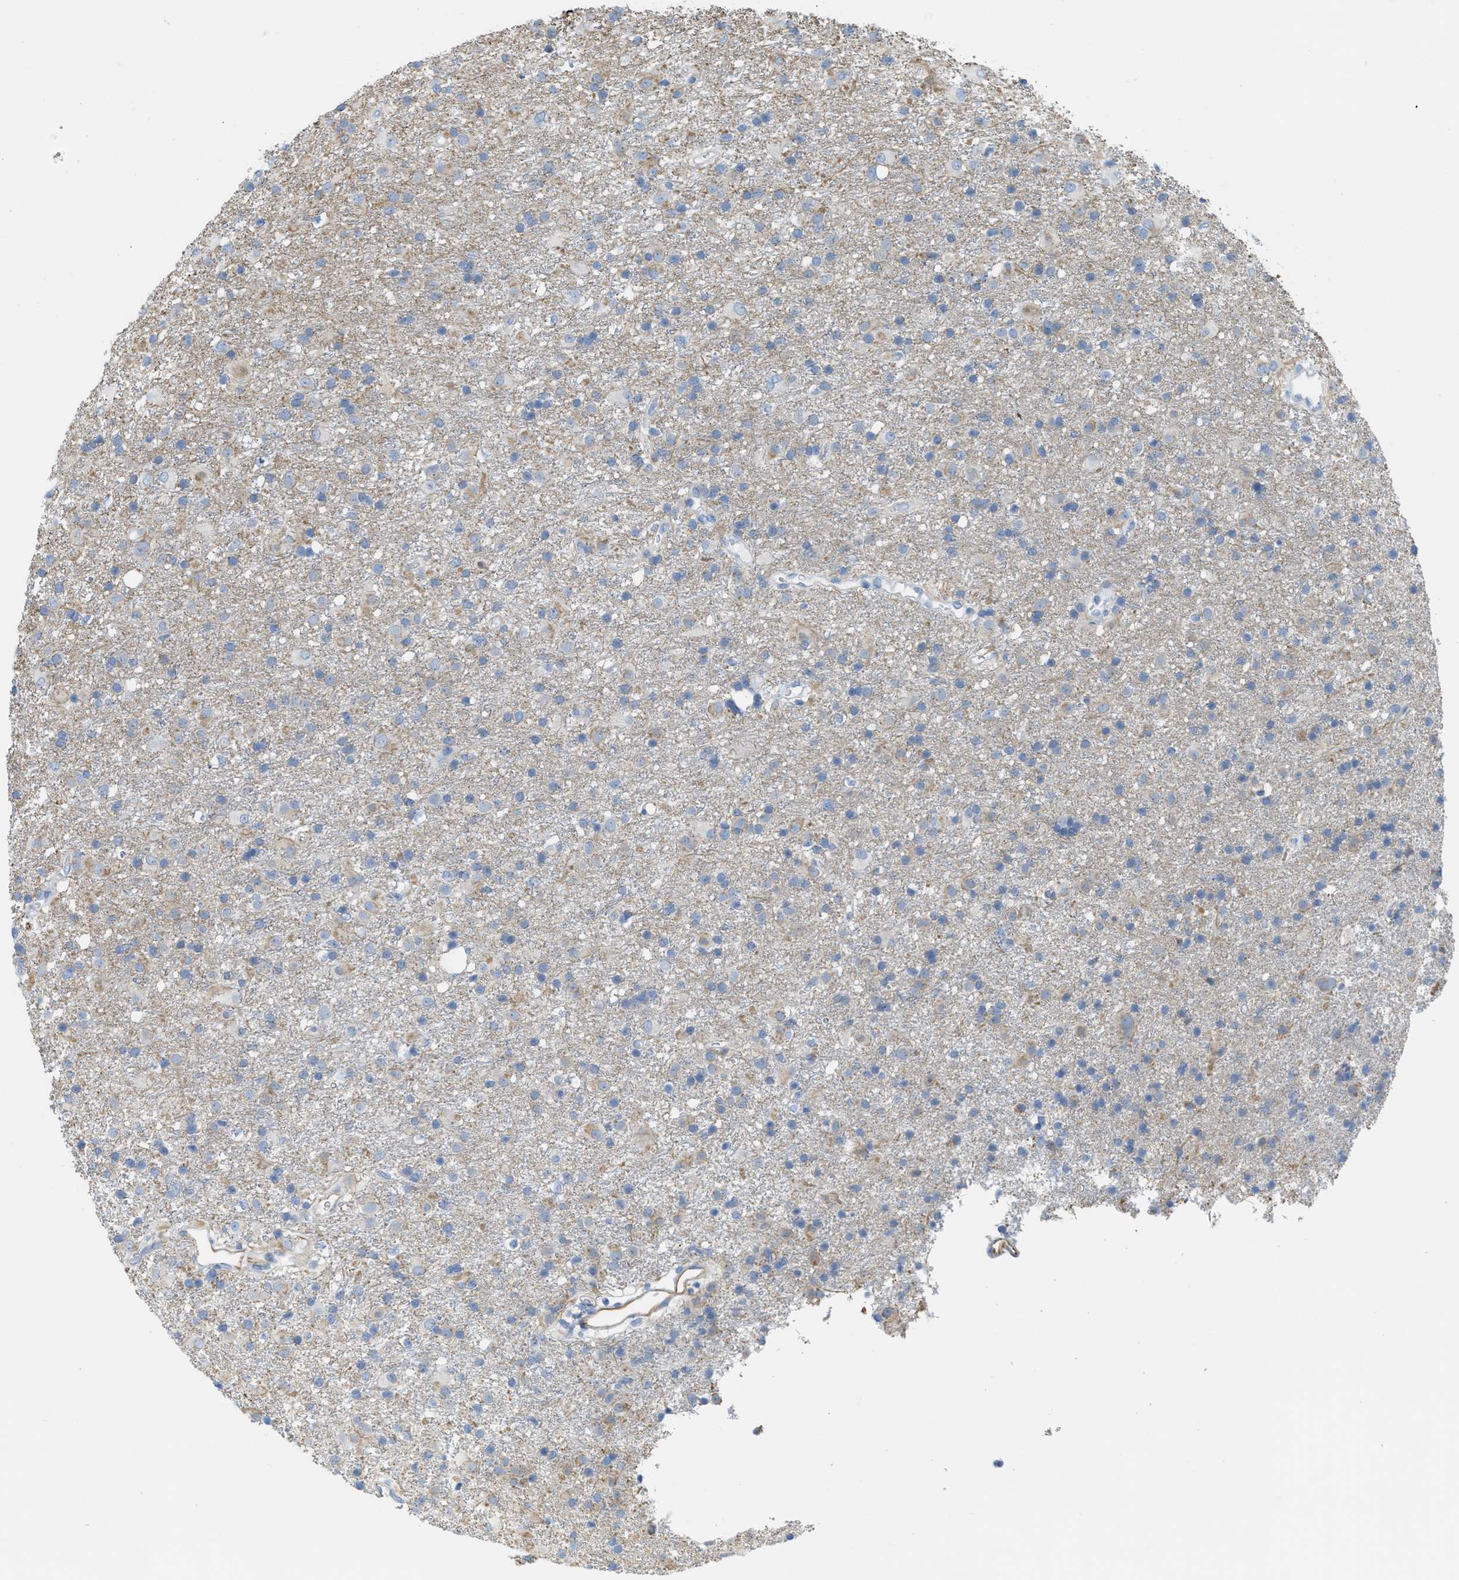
{"staining": {"intensity": "weak", "quantity": "25%-75%", "location": "cytoplasmic/membranous"}, "tissue": "glioma", "cell_type": "Tumor cells", "image_type": "cancer", "snomed": [{"axis": "morphology", "description": "Glioma, malignant, Low grade"}, {"axis": "topography", "description": "Brain"}], "caption": "Tumor cells demonstrate weak cytoplasmic/membranous staining in about 25%-75% of cells in glioma.", "gene": "SLC12A1", "patient": {"sex": "male", "age": 65}}